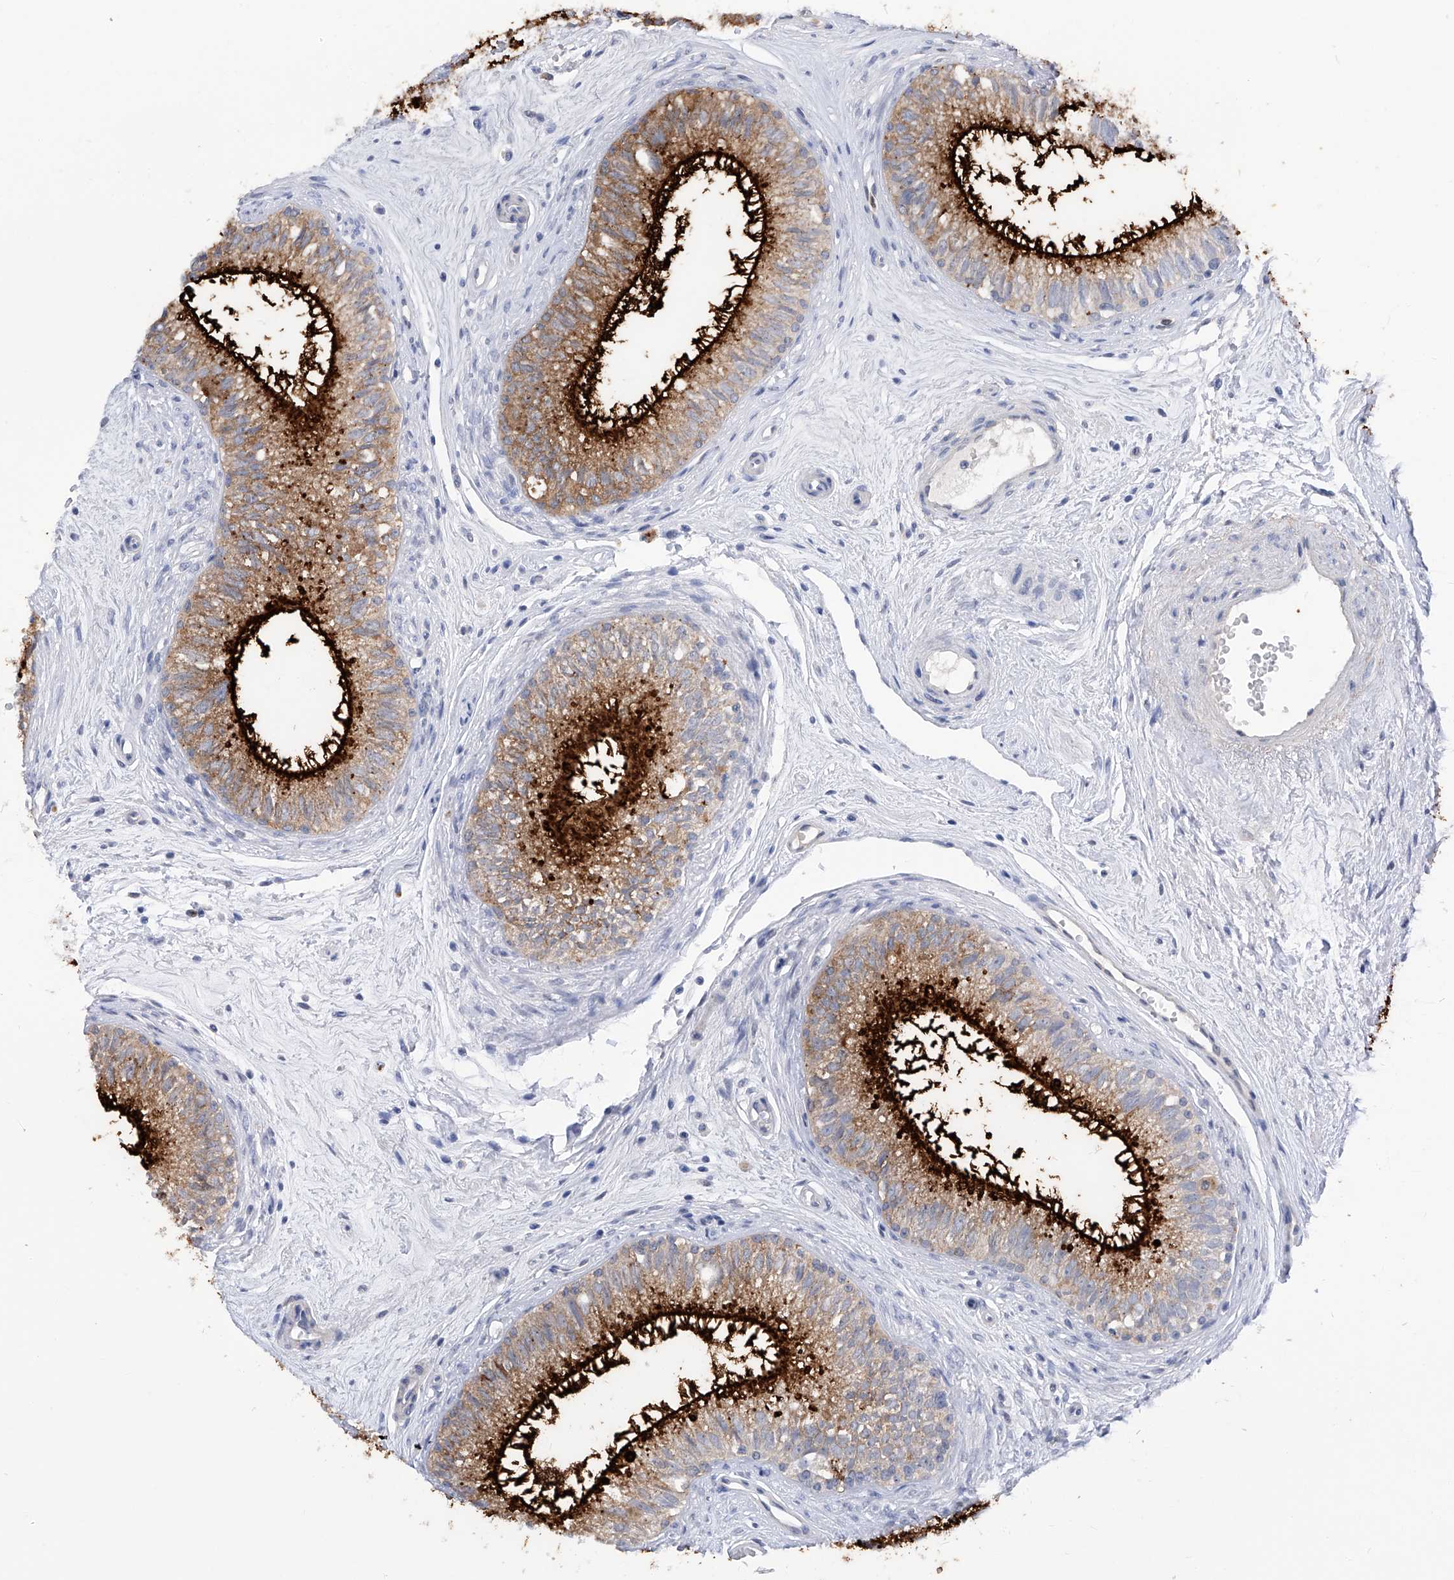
{"staining": {"intensity": "strong", "quantity": "25%-75%", "location": "cytoplasmic/membranous"}, "tissue": "epididymis", "cell_type": "Glandular cells", "image_type": "normal", "snomed": [{"axis": "morphology", "description": "Normal tissue, NOS"}, {"axis": "topography", "description": "Epididymis"}], "caption": "Brown immunohistochemical staining in unremarkable epididymis exhibits strong cytoplasmic/membranous staining in approximately 25%-75% of glandular cells. The staining is performed using DAB (3,3'-diaminobenzidine) brown chromogen to label protein expression. The nuclei are counter-stained blue using hematoxylin.", "gene": "PHF20", "patient": {"sex": "male", "age": 71}}